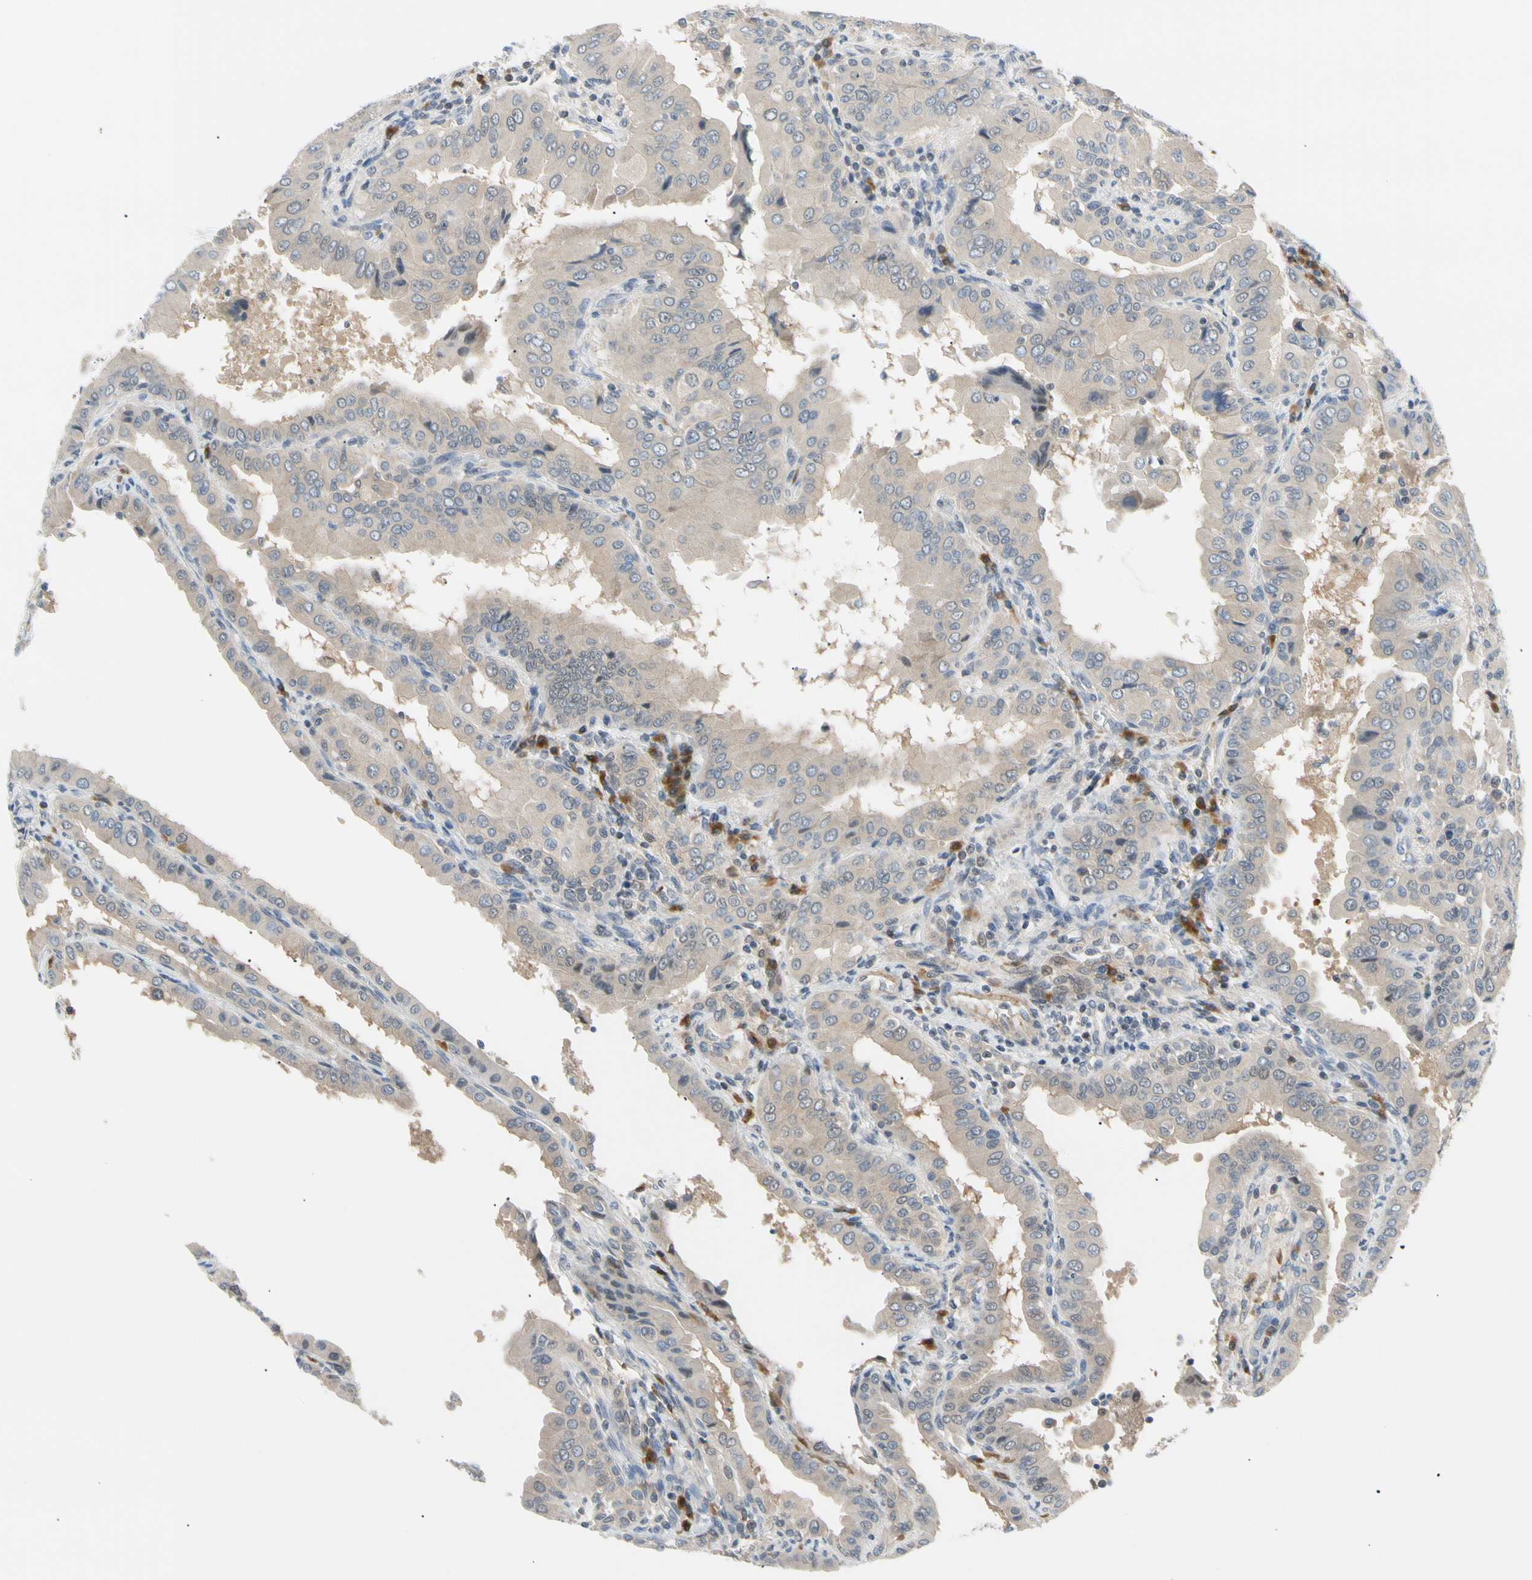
{"staining": {"intensity": "weak", "quantity": ">75%", "location": "cytoplasmic/membranous"}, "tissue": "thyroid cancer", "cell_type": "Tumor cells", "image_type": "cancer", "snomed": [{"axis": "morphology", "description": "Papillary adenocarcinoma, NOS"}, {"axis": "topography", "description": "Thyroid gland"}], "caption": "IHC (DAB) staining of human thyroid cancer demonstrates weak cytoplasmic/membranous protein positivity in approximately >75% of tumor cells.", "gene": "SEC23B", "patient": {"sex": "male", "age": 33}}